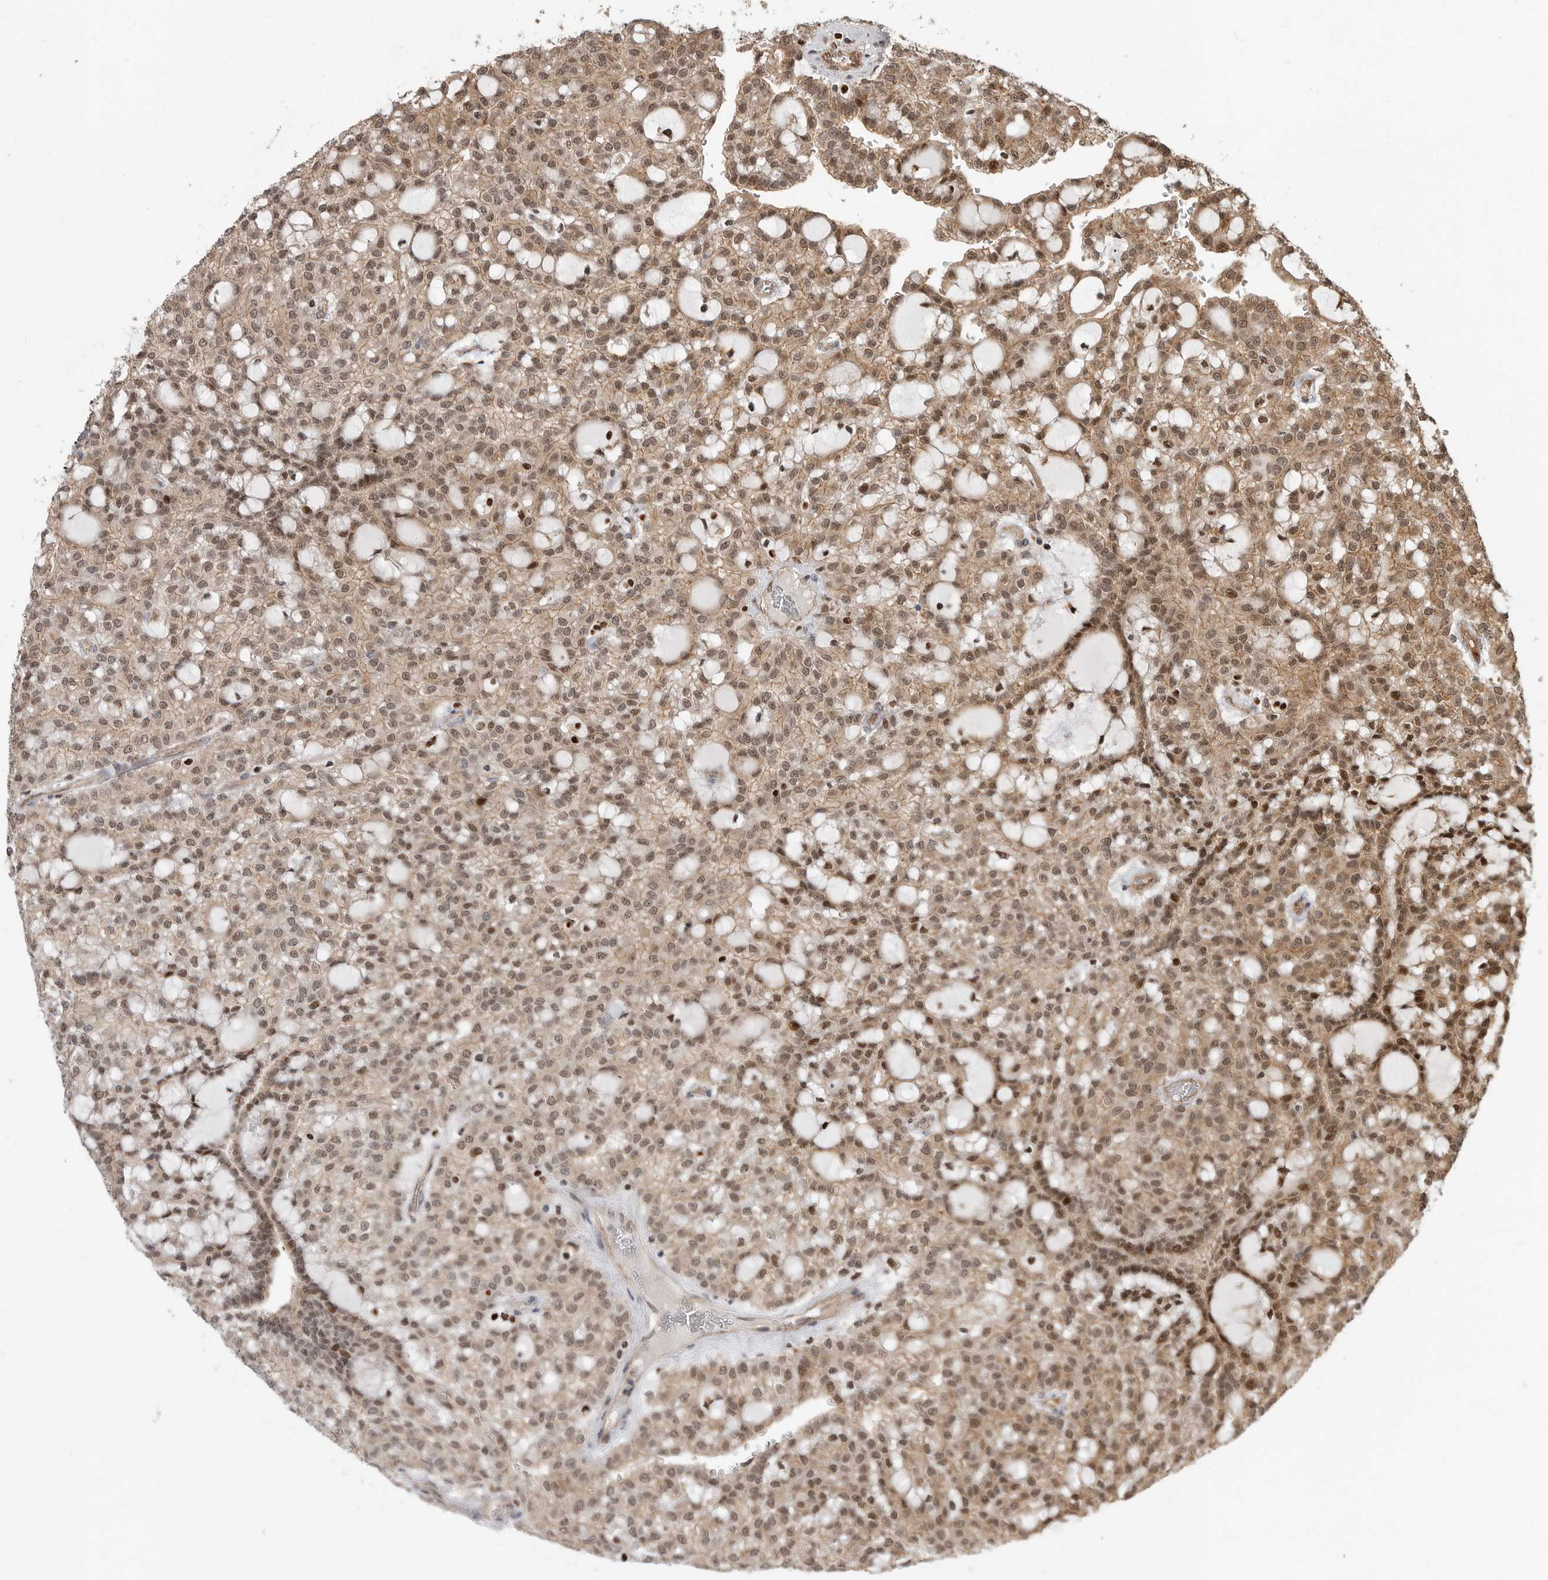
{"staining": {"intensity": "moderate", "quantity": ">75%", "location": "cytoplasmic/membranous,nuclear"}, "tissue": "renal cancer", "cell_type": "Tumor cells", "image_type": "cancer", "snomed": [{"axis": "morphology", "description": "Adenocarcinoma, NOS"}, {"axis": "topography", "description": "Kidney"}], "caption": "Renal cancer (adenocarcinoma) tissue exhibits moderate cytoplasmic/membranous and nuclear staining in about >75% of tumor cells, visualized by immunohistochemistry.", "gene": "STRAP", "patient": {"sex": "male", "age": 63}}